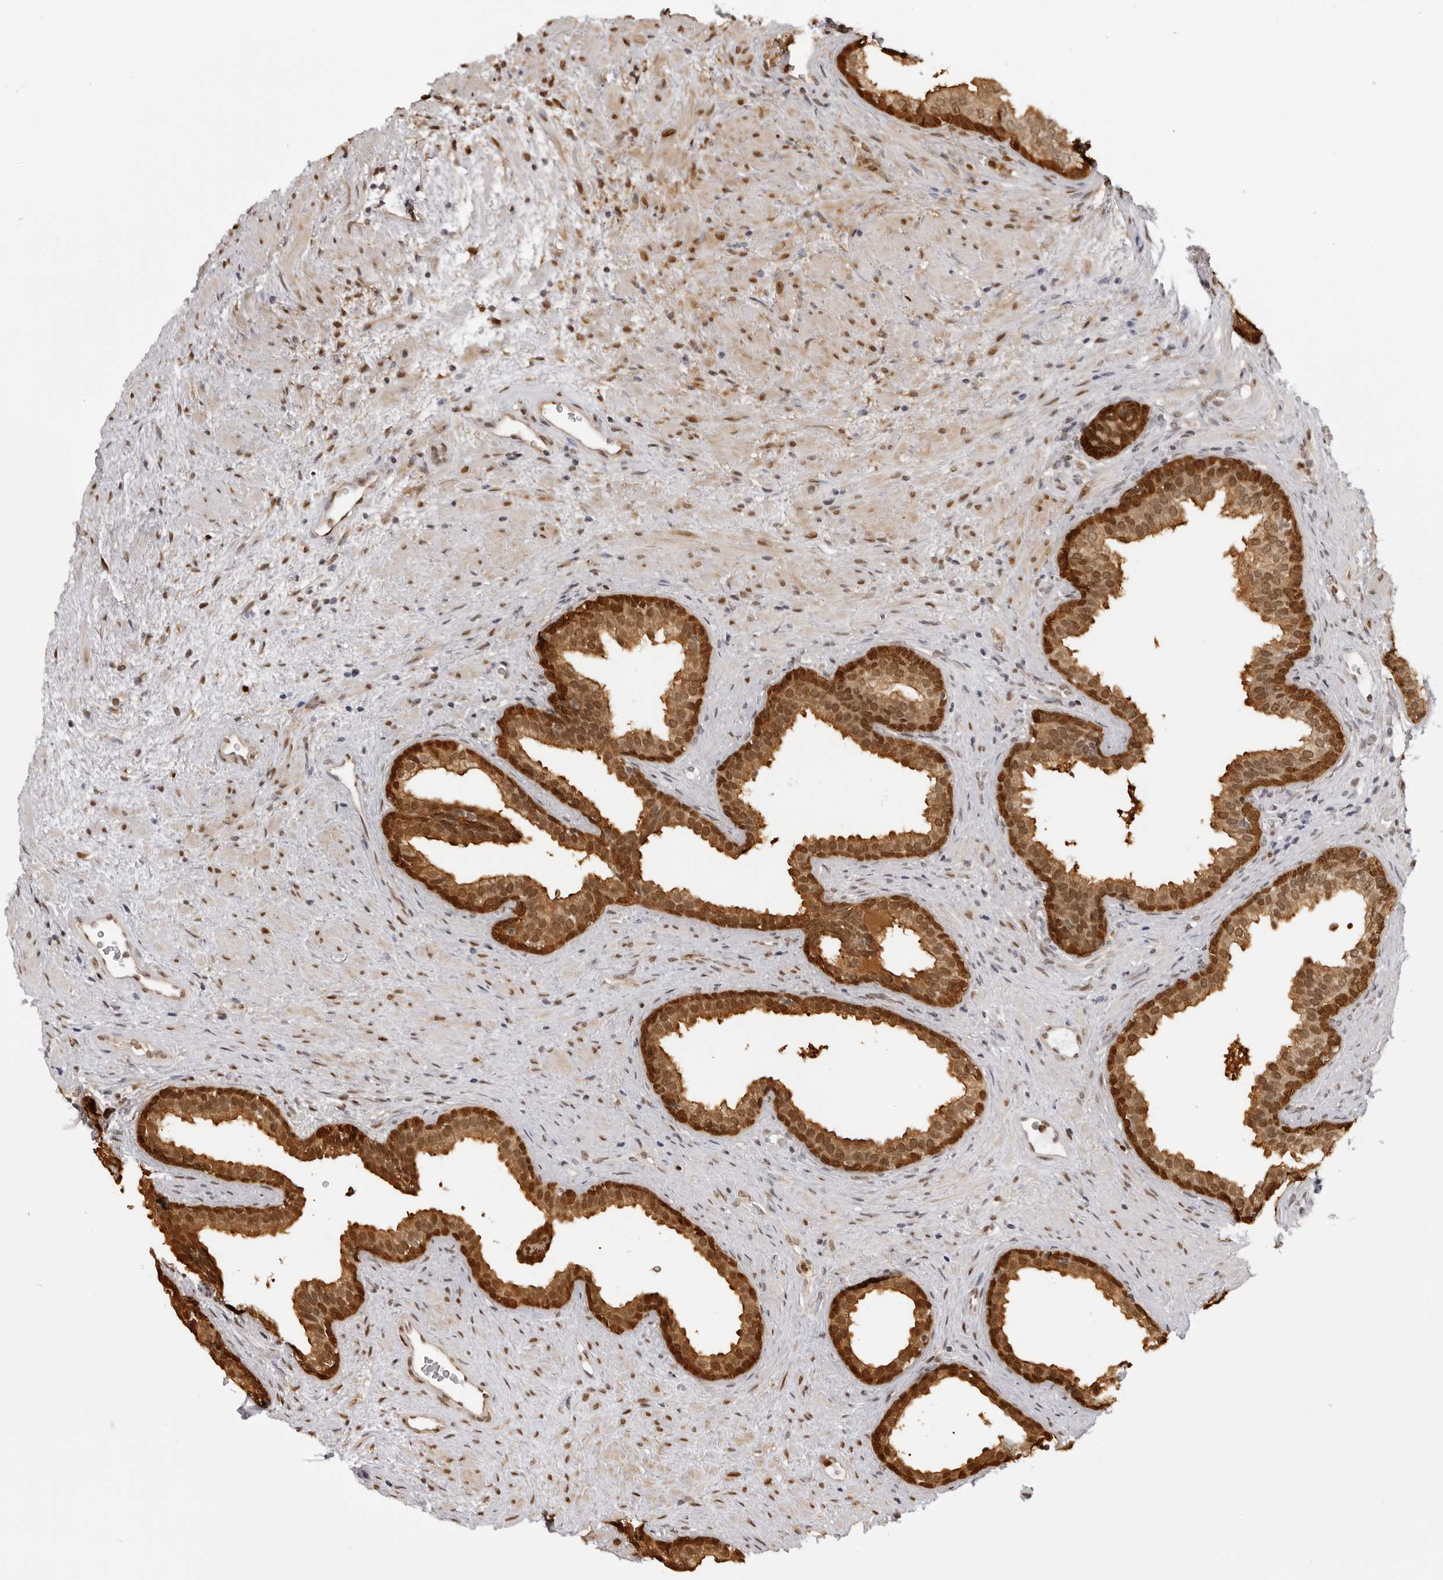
{"staining": {"intensity": "strong", "quantity": ">75%", "location": "cytoplasmic/membranous,nuclear"}, "tissue": "prostate", "cell_type": "Glandular cells", "image_type": "normal", "snomed": [{"axis": "morphology", "description": "Normal tissue, NOS"}, {"axis": "topography", "description": "Prostate"}], "caption": "This photomicrograph reveals IHC staining of benign human prostate, with high strong cytoplasmic/membranous,nuclear staining in about >75% of glandular cells.", "gene": "HSPA4", "patient": {"sex": "male", "age": 76}}